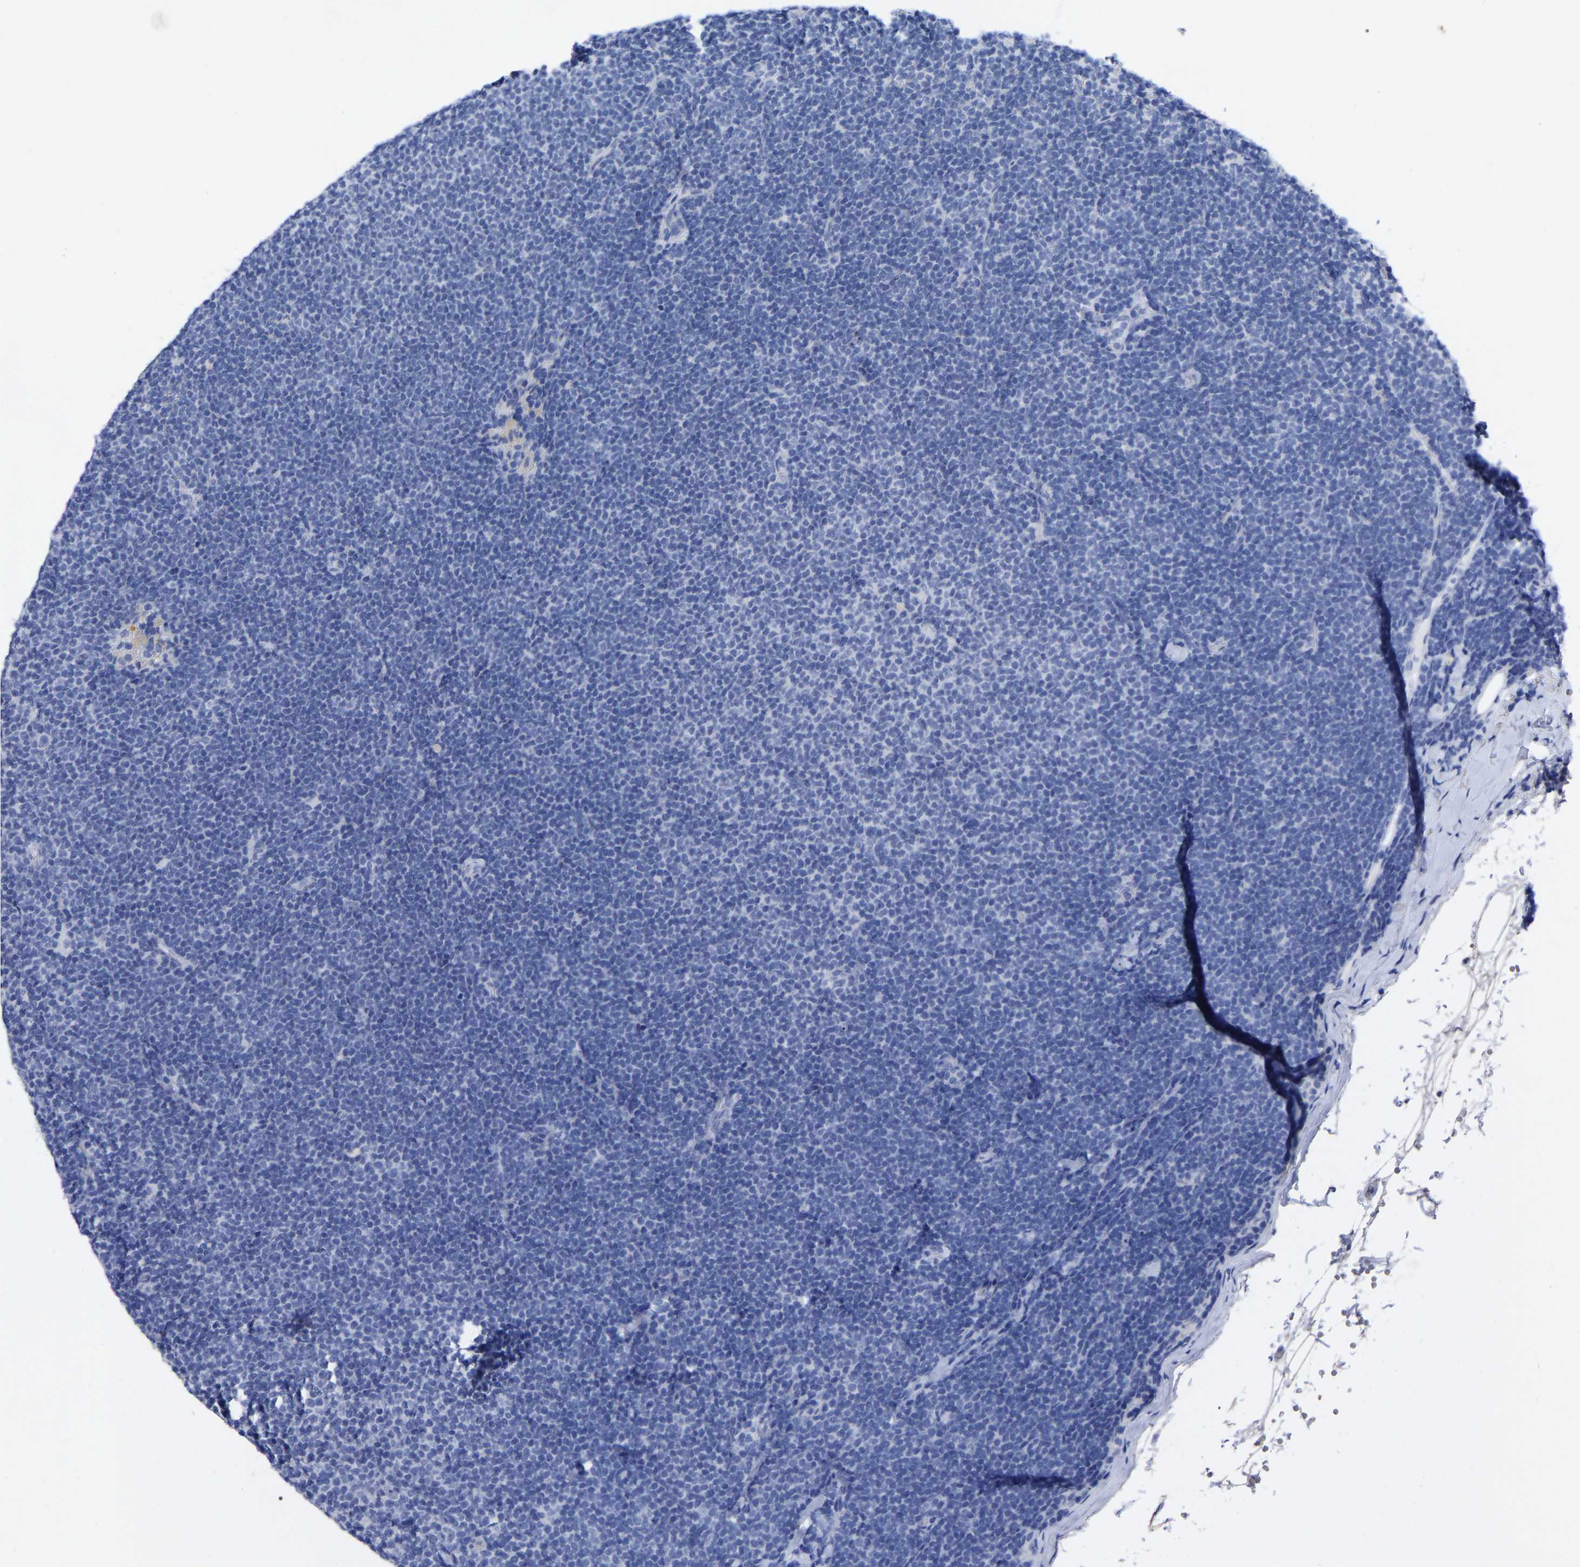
{"staining": {"intensity": "negative", "quantity": "none", "location": "none"}, "tissue": "lymphoma", "cell_type": "Tumor cells", "image_type": "cancer", "snomed": [{"axis": "morphology", "description": "Malignant lymphoma, non-Hodgkin's type, Low grade"}, {"axis": "topography", "description": "Lymph node"}], "caption": "Immunohistochemistry histopathology image of low-grade malignant lymphoma, non-Hodgkin's type stained for a protein (brown), which exhibits no expression in tumor cells.", "gene": "ANXA13", "patient": {"sex": "female", "age": 53}}